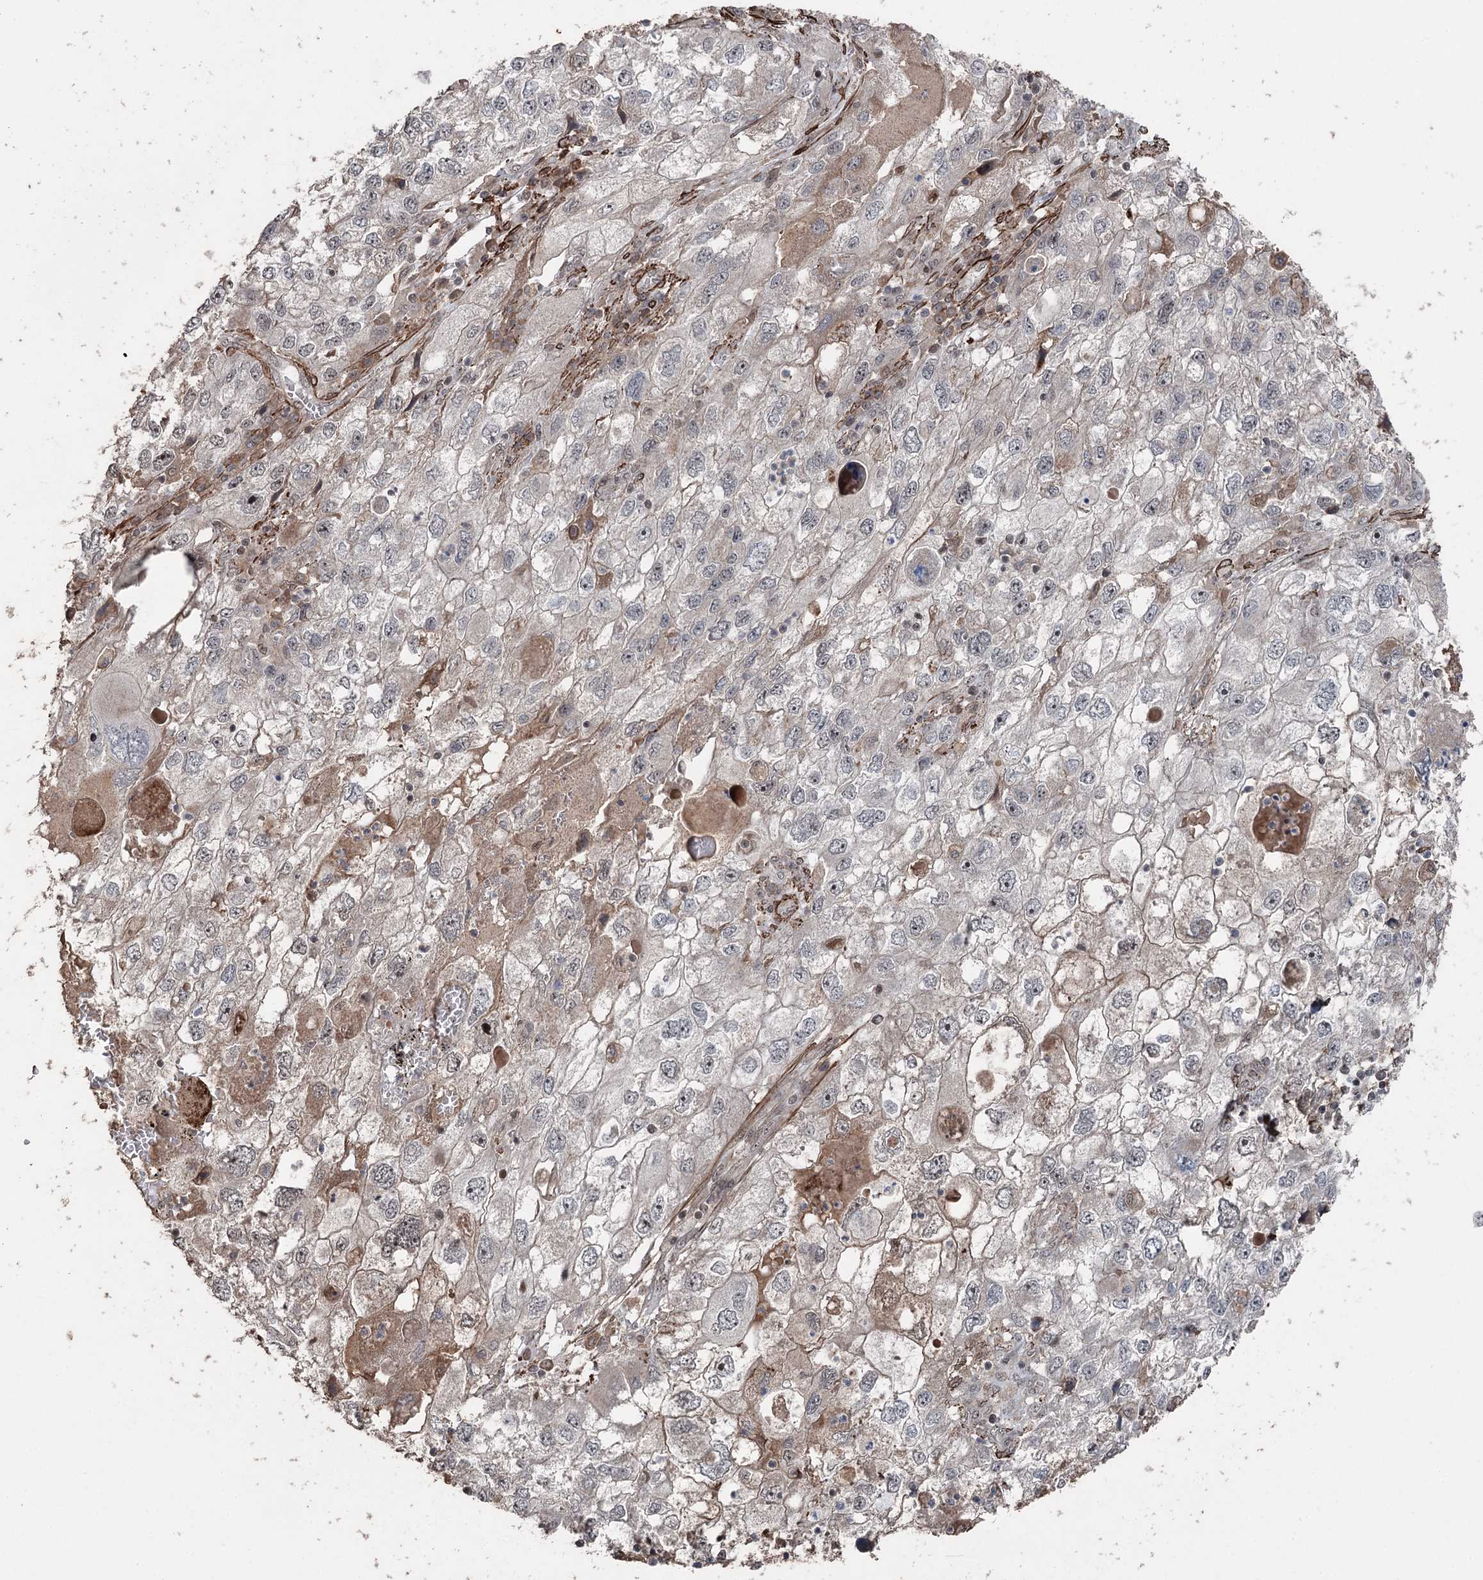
{"staining": {"intensity": "weak", "quantity": "<25%", "location": "cytoplasmic/membranous"}, "tissue": "endometrial cancer", "cell_type": "Tumor cells", "image_type": "cancer", "snomed": [{"axis": "morphology", "description": "Adenocarcinoma, NOS"}, {"axis": "topography", "description": "Endometrium"}], "caption": "Immunohistochemical staining of adenocarcinoma (endometrial) exhibits no significant positivity in tumor cells. Nuclei are stained in blue.", "gene": "CCDC82", "patient": {"sex": "female", "age": 49}}